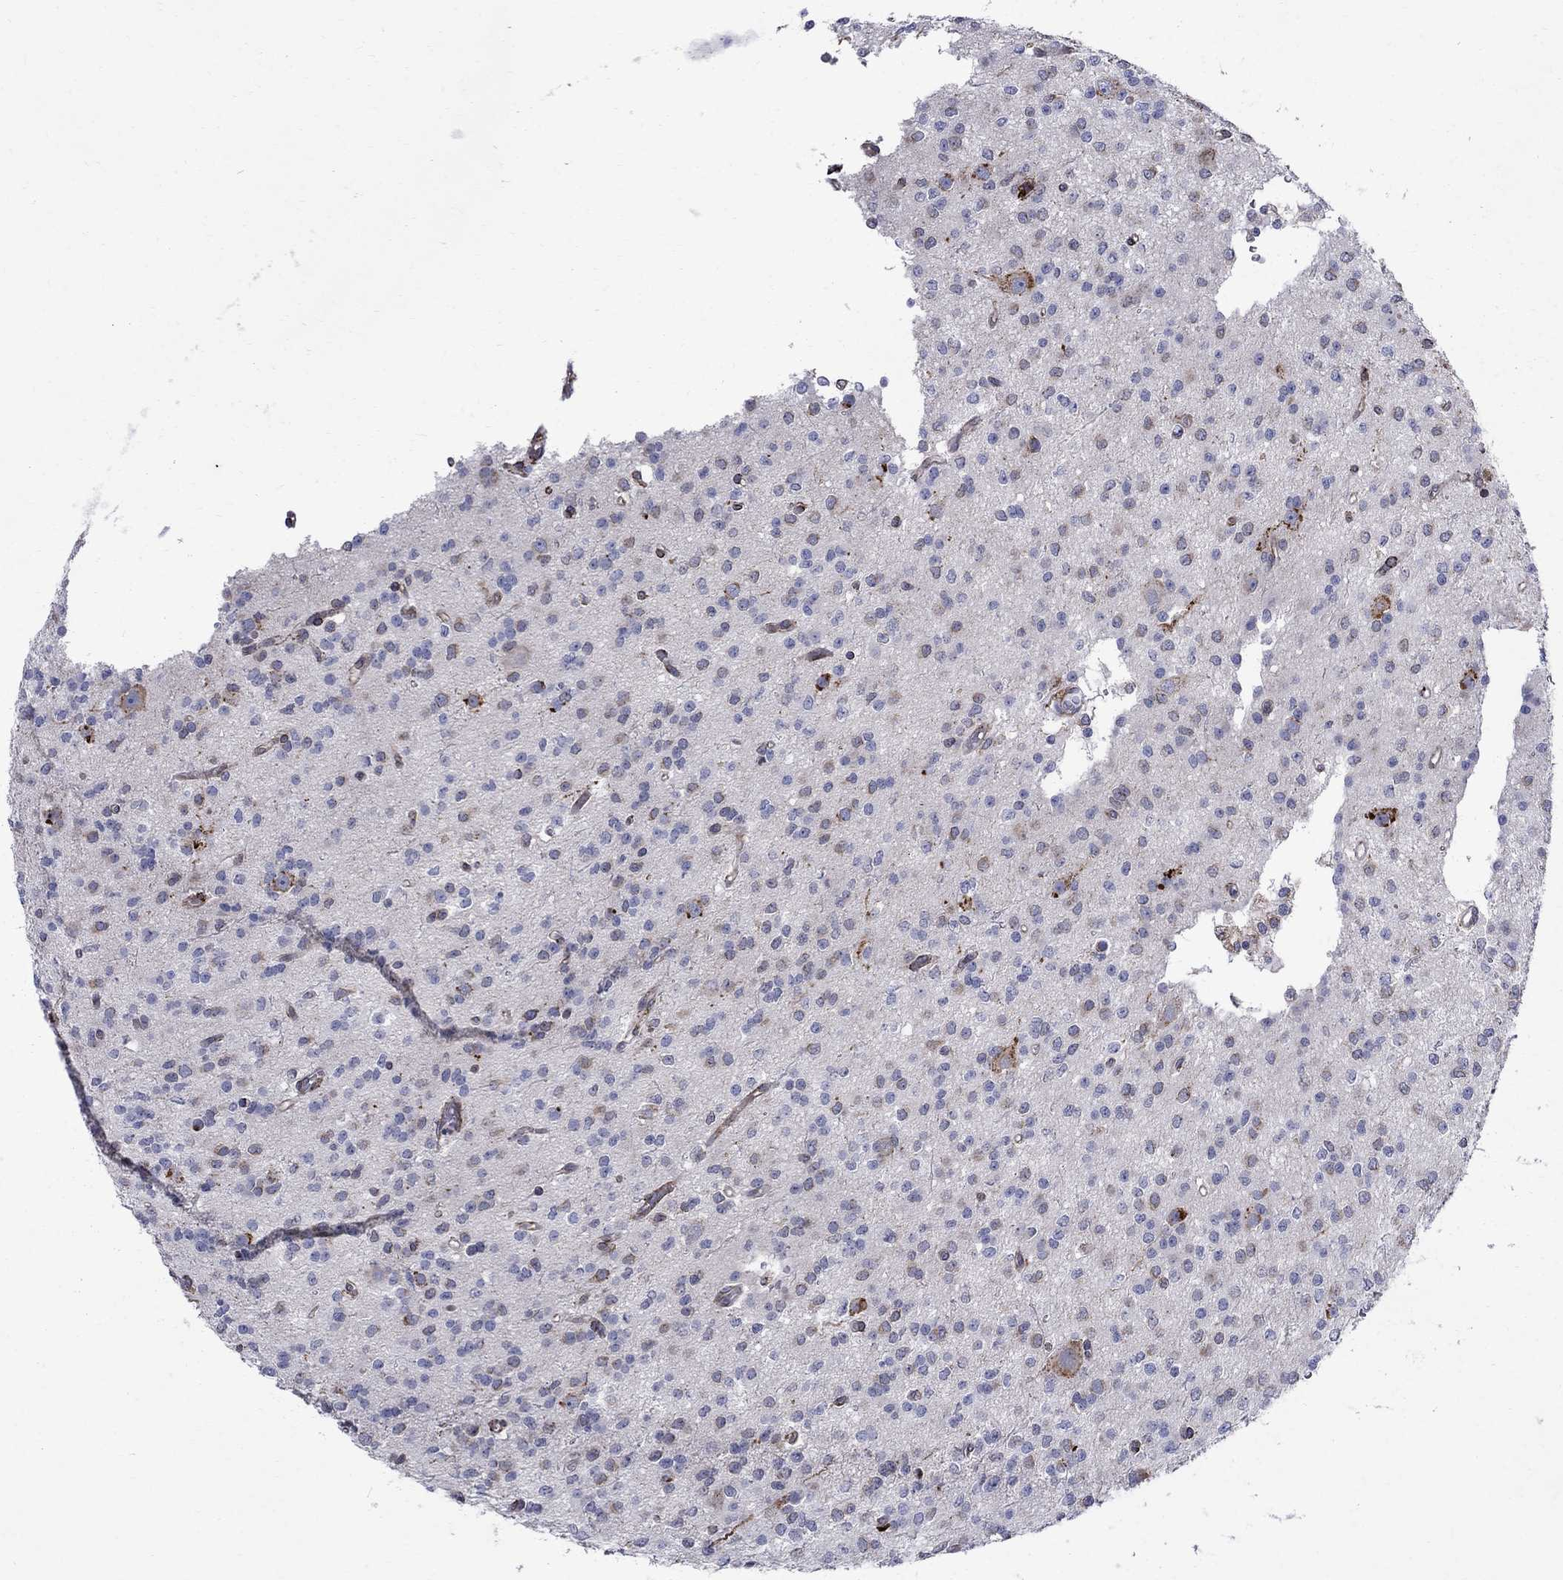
{"staining": {"intensity": "negative", "quantity": "none", "location": "none"}, "tissue": "glioma", "cell_type": "Tumor cells", "image_type": "cancer", "snomed": [{"axis": "morphology", "description": "Glioma, malignant, Low grade"}, {"axis": "topography", "description": "Brain"}], "caption": "Immunohistochemistry histopathology image of human malignant glioma (low-grade) stained for a protein (brown), which demonstrates no positivity in tumor cells. (Immunohistochemistry (ihc), brightfield microscopy, high magnification).", "gene": "CAB39L", "patient": {"sex": "male", "age": 27}}